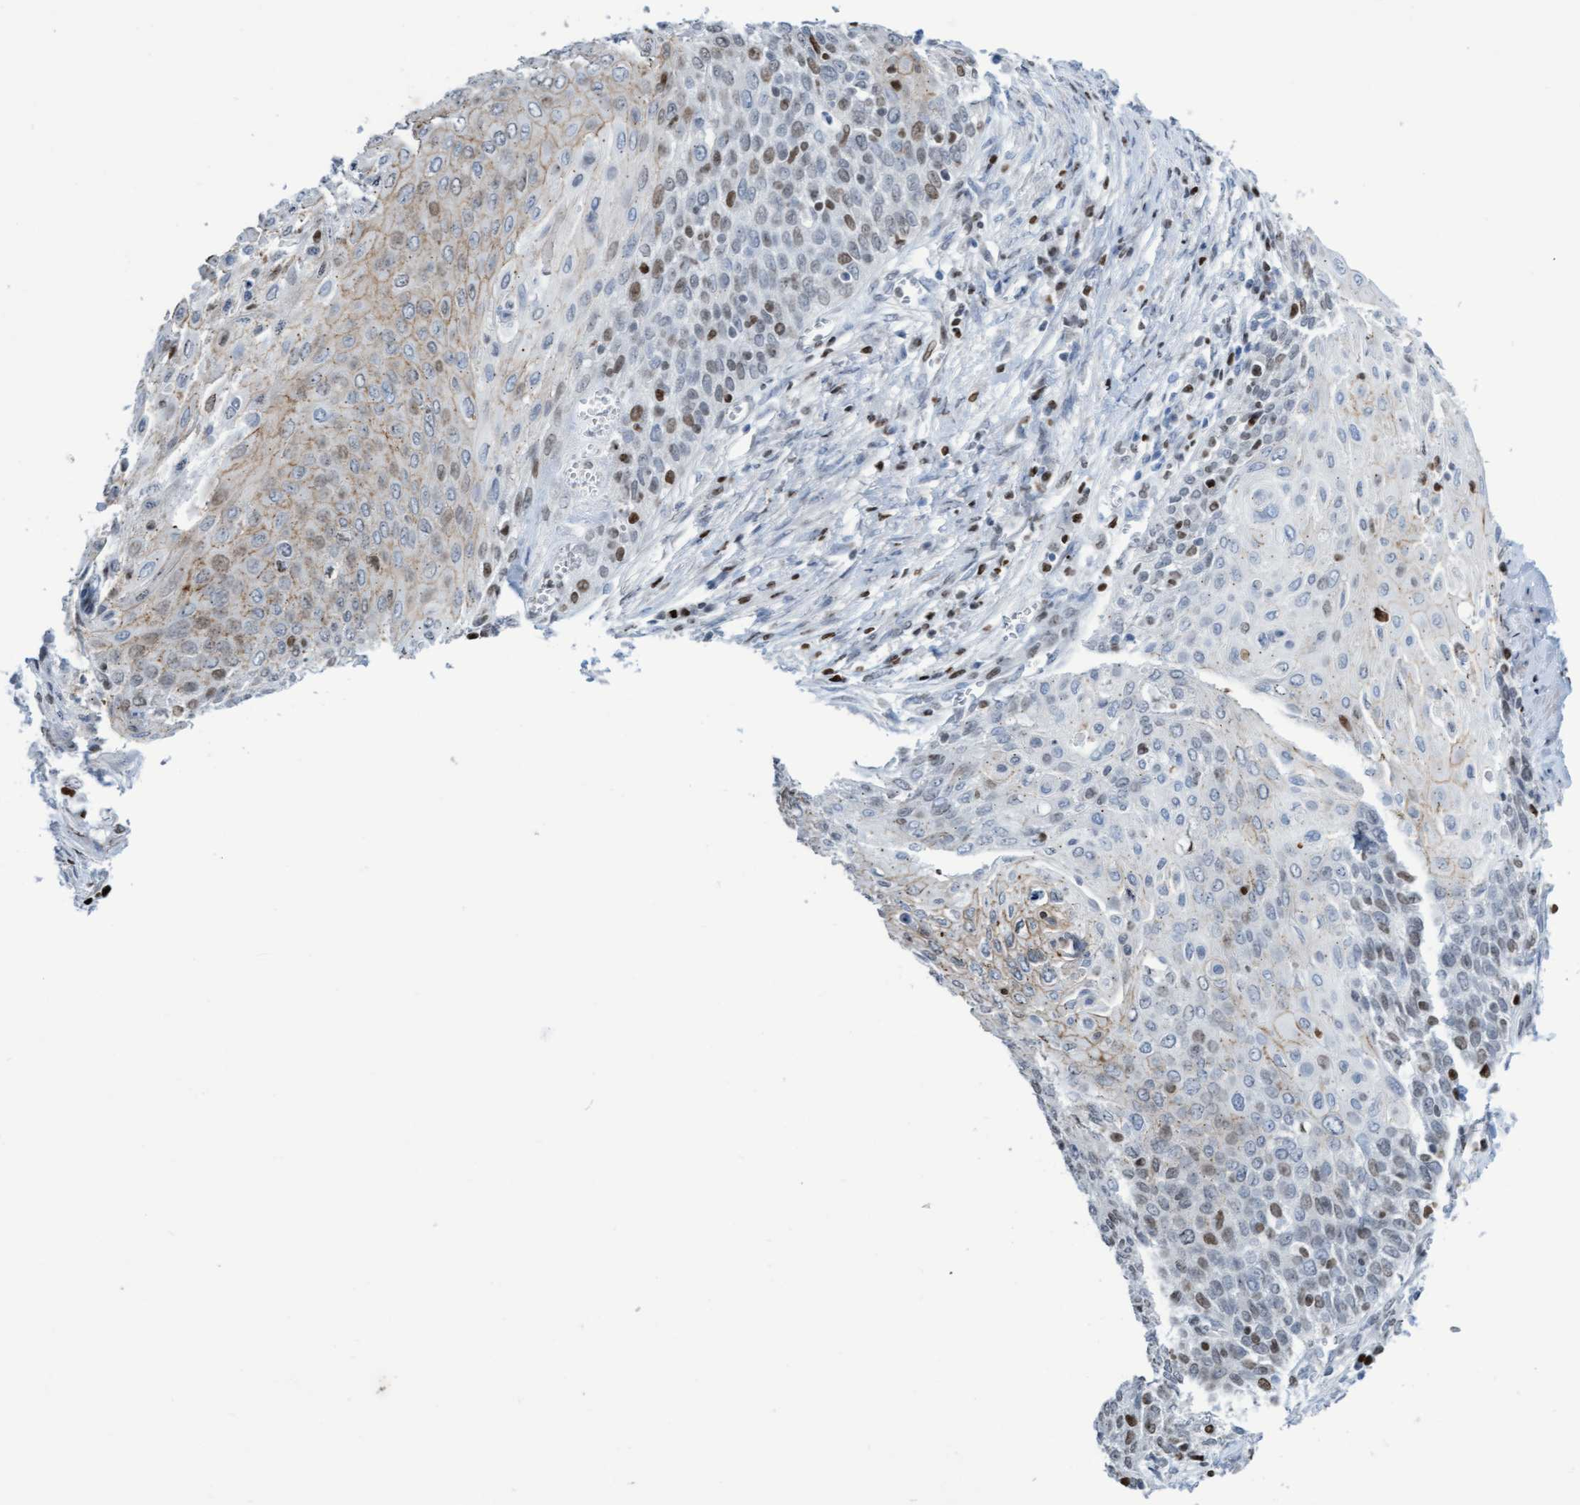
{"staining": {"intensity": "moderate", "quantity": "<25%", "location": "cytoplasmic/membranous,nuclear"}, "tissue": "cervical cancer", "cell_type": "Tumor cells", "image_type": "cancer", "snomed": [{"axis": "morphology", "description": "Squamous cell carcinoma, NOS"}, {"axis": "topography", "description": "Cervix"}], "caption": "IHC of cervical cancer (squamous cell carcinoma) demonstrates low levels of moderate cytoplasmic/membranous and nuclear expression in approximately <25% of tumor cells. The staining was performed using DAB (3,3'-diaminobenzidine), with brown indicating positive protein expression. Nuclei are stained blue with hematoxylin.", "gene": "CBX2", "patient": {"sex": "female", "age": 39}}